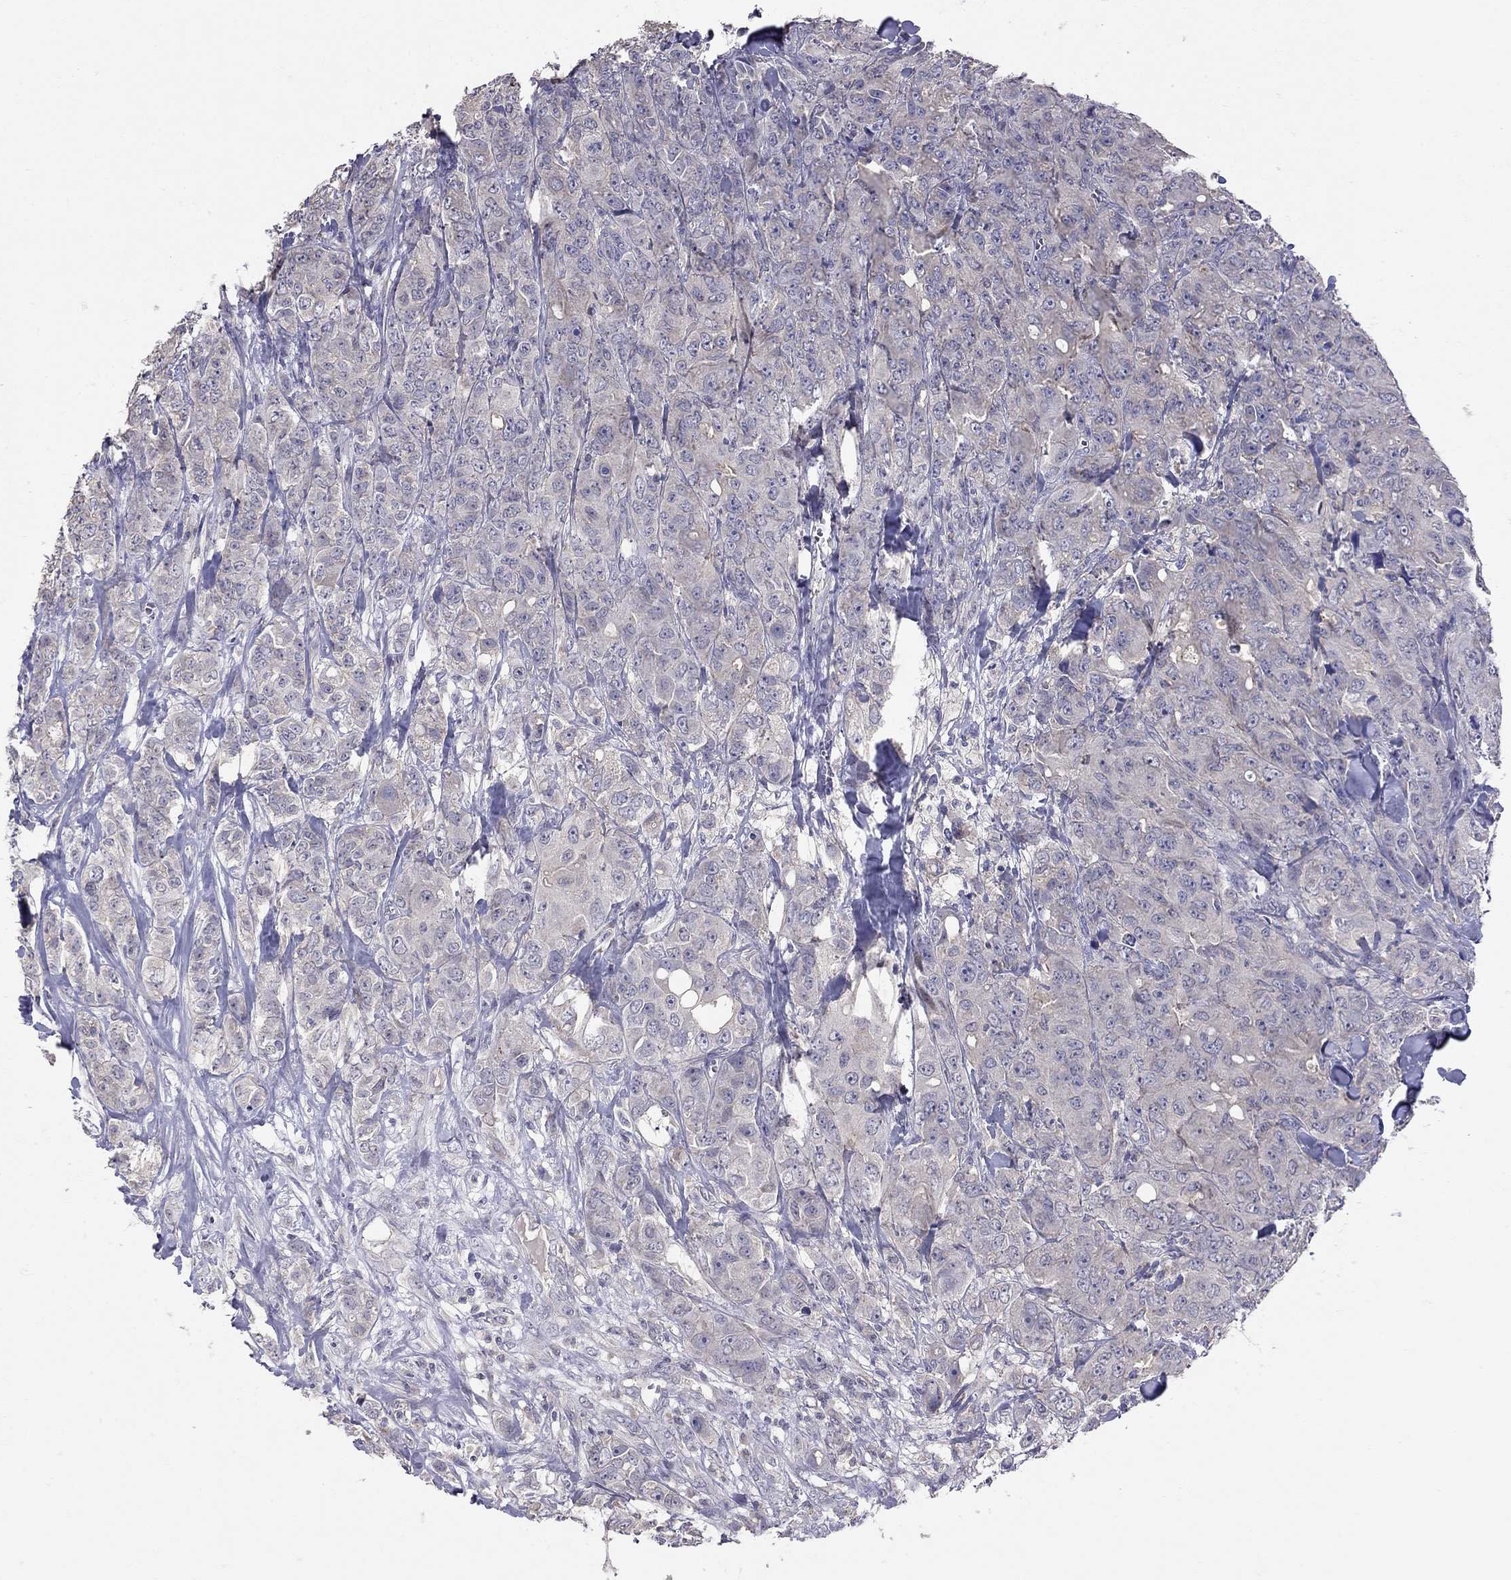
{"staining": {"intensity": "negative", "quantity": "none", "location": "none"}, "tissue": "breast cancer", "cell_type": "Tumor cells", "image_type": "cancer", "snomed": [{"axis": "morphology", "description": "Duct carcinoma"}, {"axis": "topography", "description": "Breast"}], "caption": "High magnification brightfield microscopy of breast cancer stained with DAB (3,3'-diaminobenzidine) (brown) and counterstained with hematoxylin (blue): tumor cells show no significant expression.", "gene": "RTP5", "patient": {"sex": "female", "age": 43}}